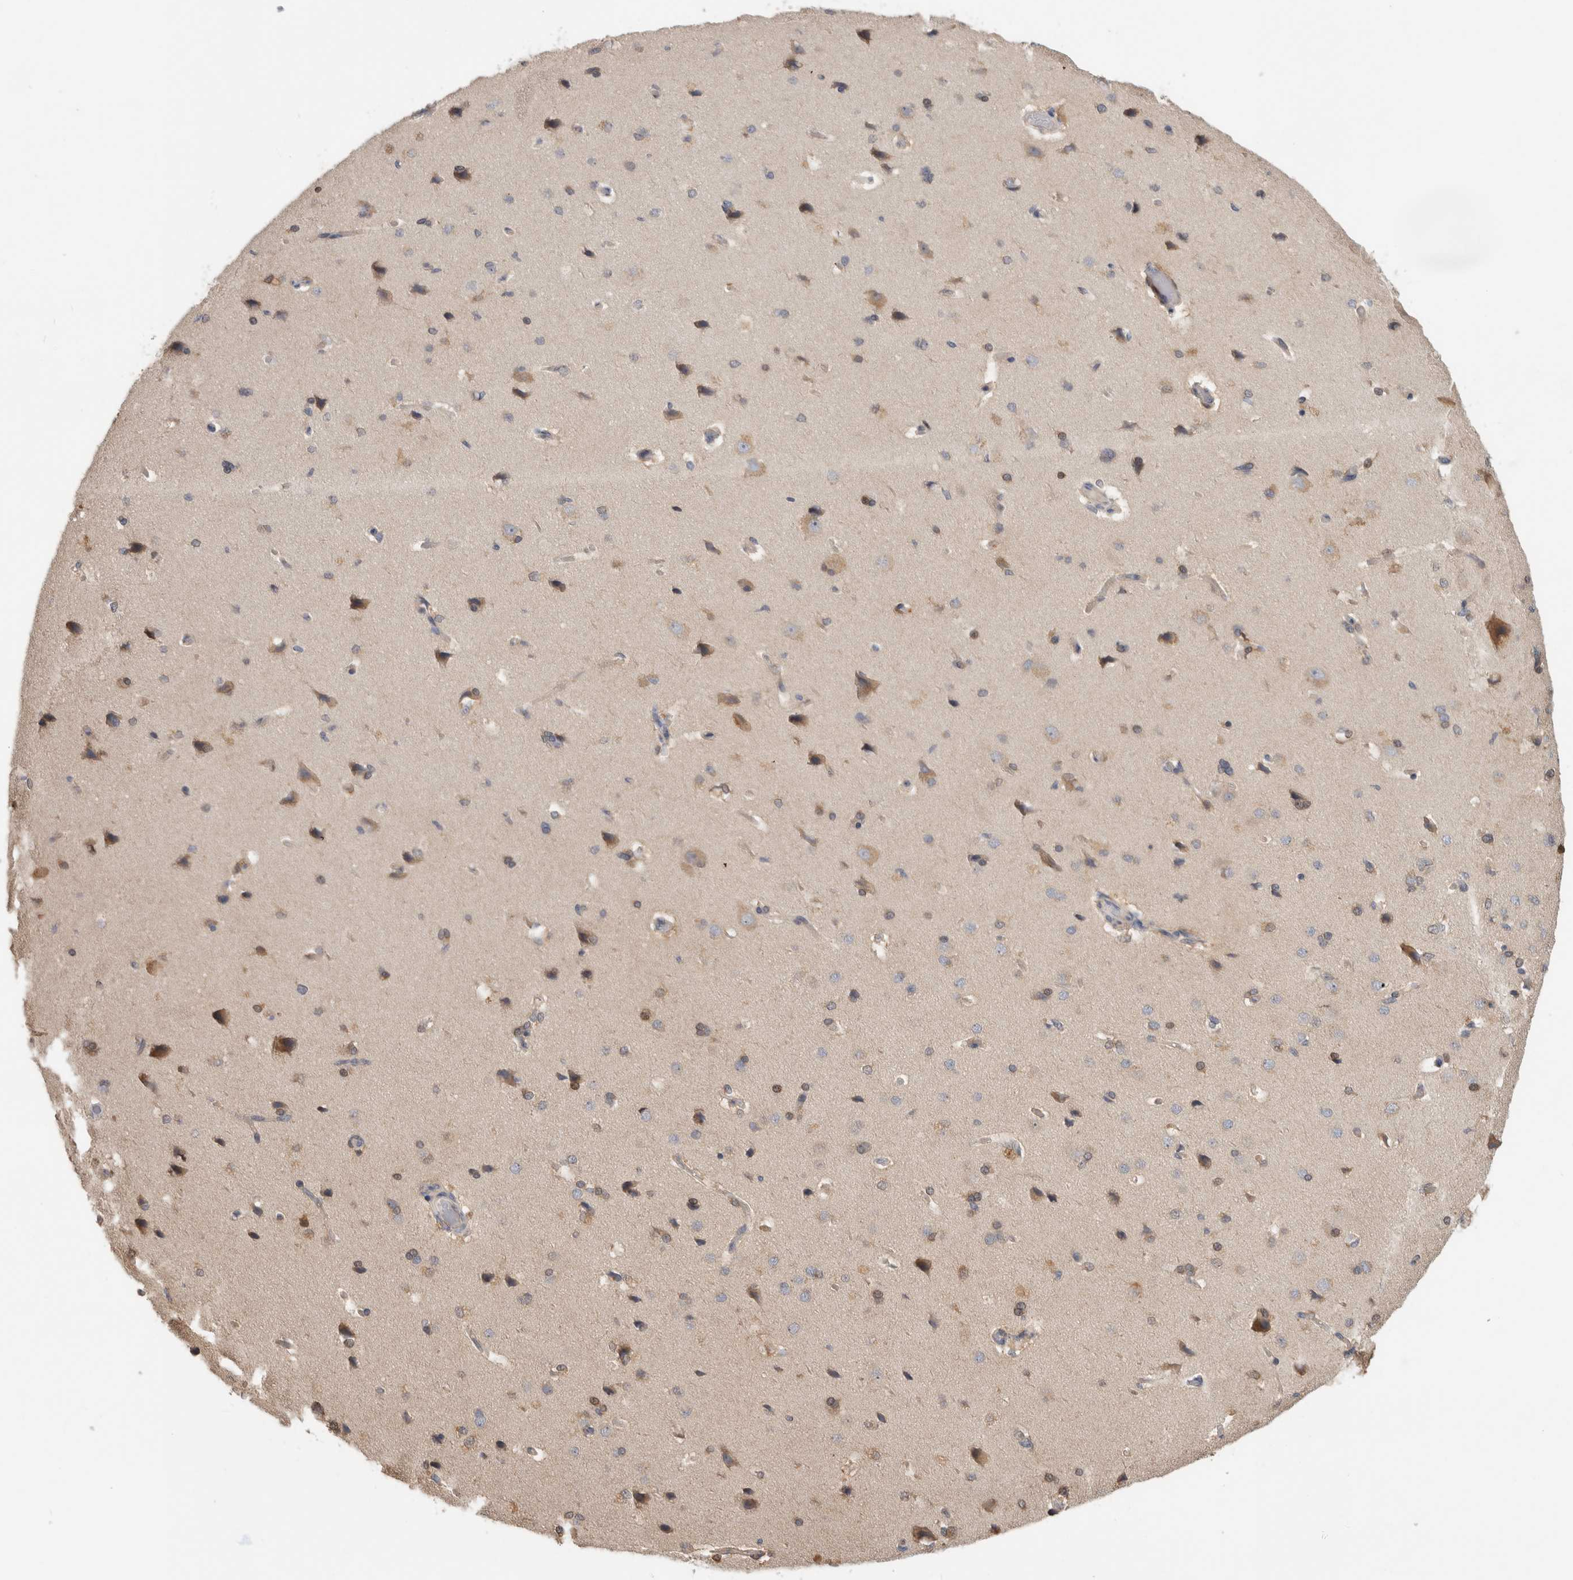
{"staining": {"intensity": "weak", "quantity": ">75%", "location": "cytoplasmic/membranous"}, "tissue": "cerebral cortex", "cell_type": "Endothelial cells", "image_type": "normal", "snomed": [{"axis": "morphology", "description": "Normal tissue, NOS"}, {"axis": "topography", "description": "Cerebral cortex"}], "caption": "About >75% of endothelial cells in normal human cerebral cortex display weak cytoplasmic/membranous protein positivity as visualized by brown immunohistochemical staining.", "gene": "PGM1", "patient": {"sex": "male", "age": 62}}